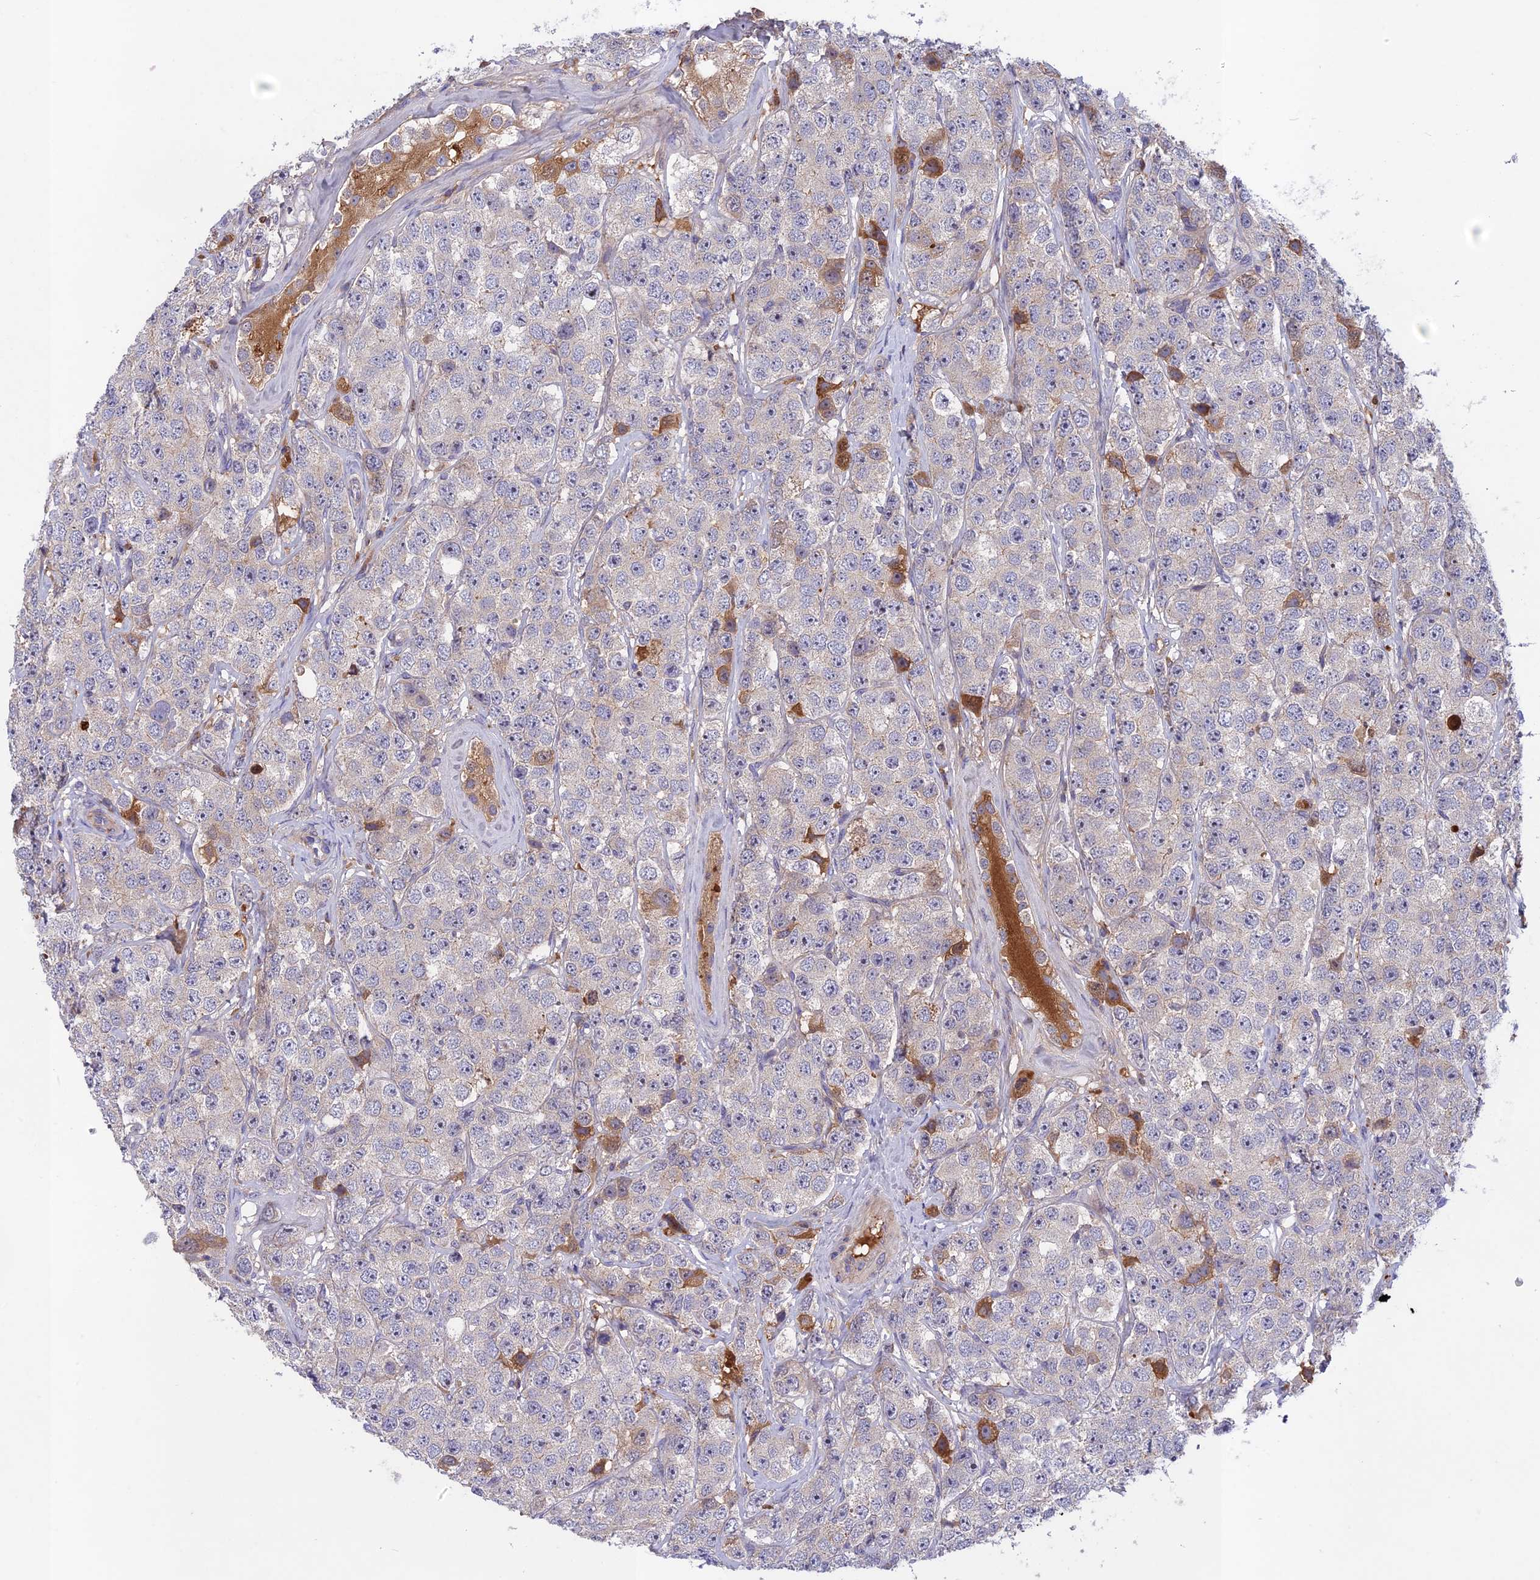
{"staining": {"intensity": "moderate", "quantity": "<25%", "location": "cytoplasmic/membranous"}, "tissue": "testis cancer", "cell_type": "Tumor cells", "image_type": "cancer", "snomed": [{"axis": "morphology", "description": "Seminoma, NOS"}, {"axis": "topography", "description": "Testis"}], "caption": "Seminoma (testis) stained with a protein marker exhibits moderate staining in tumor cells.", "gene": "ADO", "patient": {"sex": "male", "age": 28}}